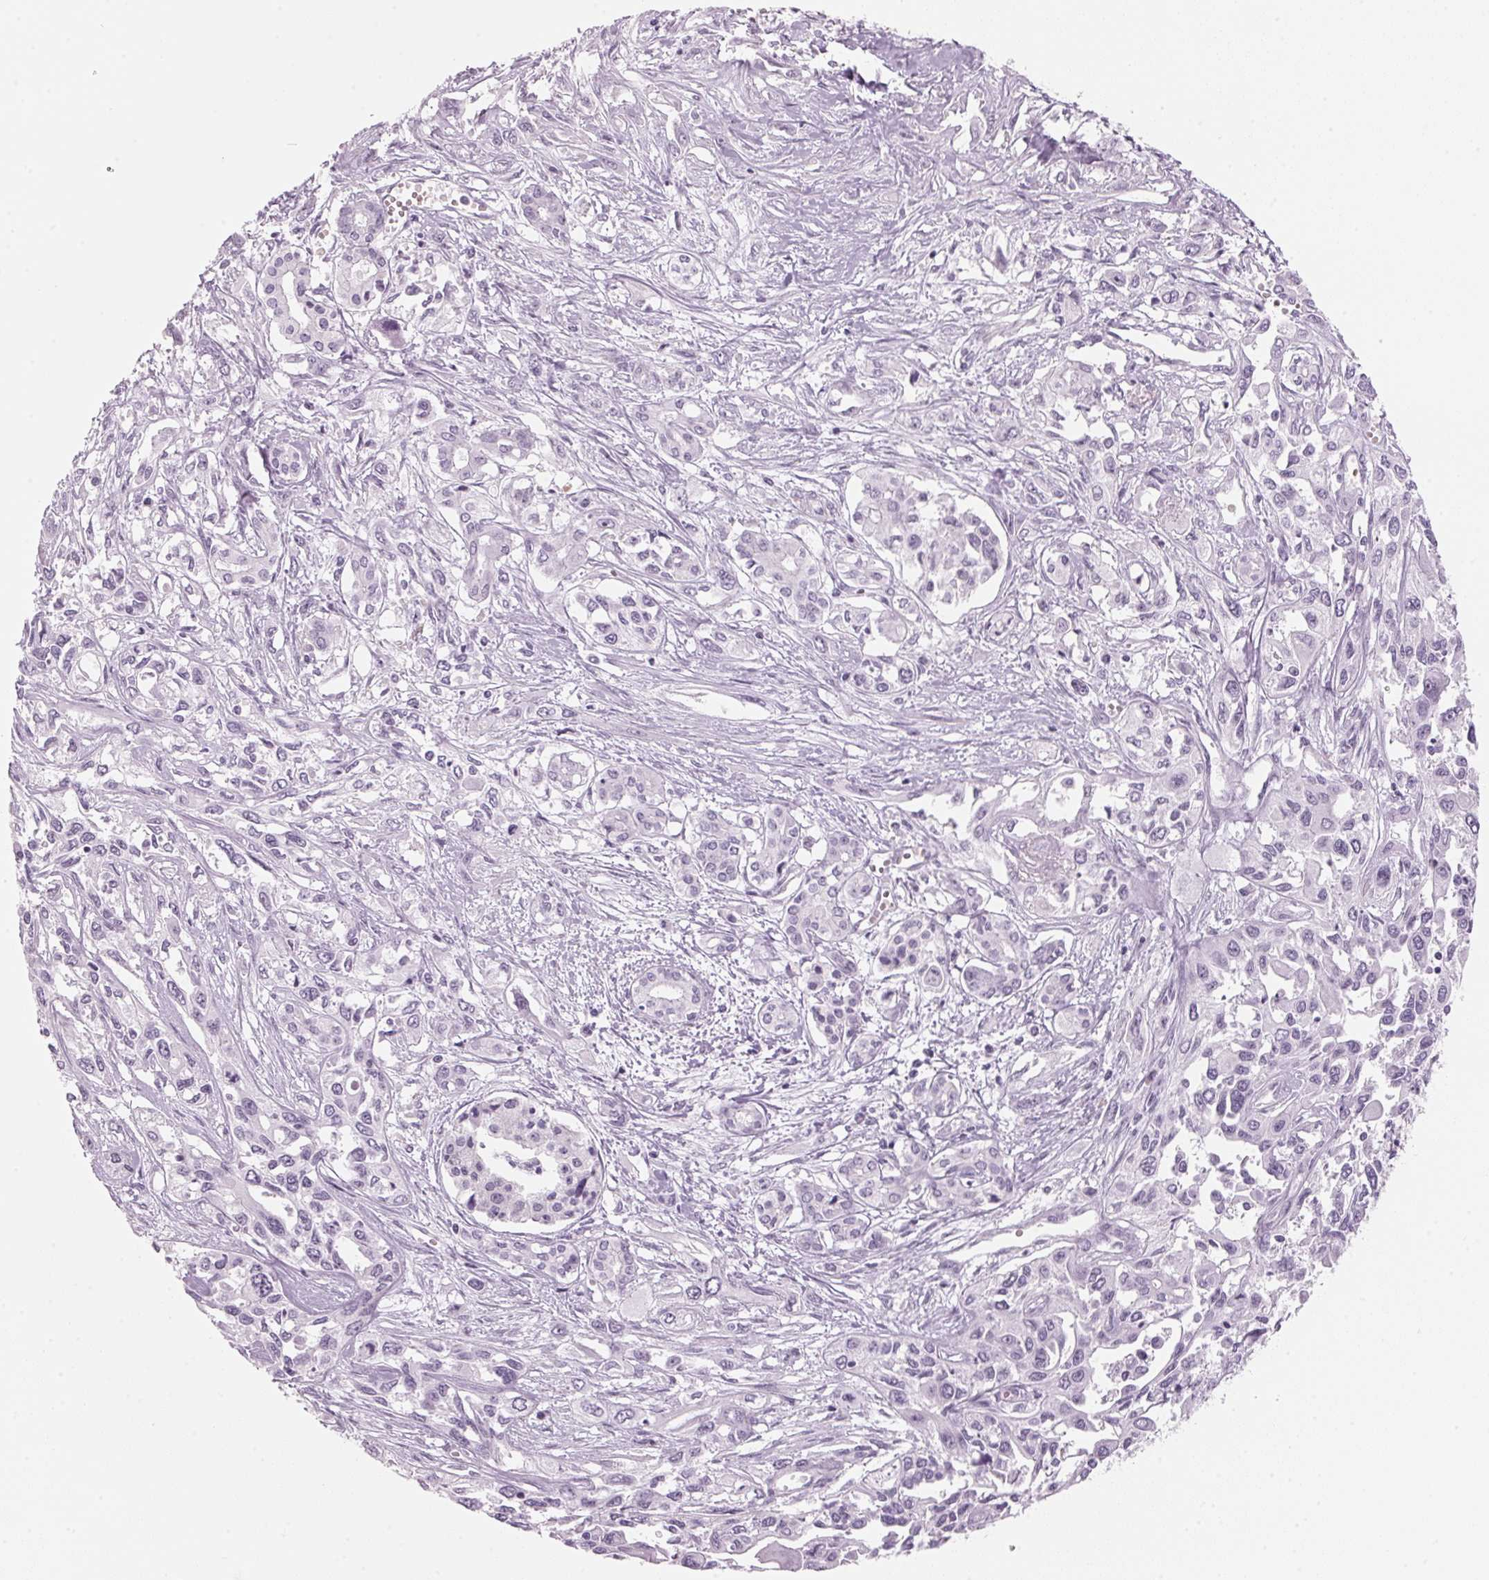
{"staining": {"intensity": "negative", "quantity": "none", "location": "none"}, "tissue": "pancreatic cancer", "cell_type": "Tumor cells", "image_type": "cancer", "snomed": [{"axis": "morphology", "description": "Adenocarcinoma, NOS"}, {"axis": "topography", "description": "Pancreas"}], "caption": "Immunohistochemistry micrograph of neoplastic tissue: human adenocarcinoma (pancreatic) stained with DAB exhibits no significant protein staining in tumor cells.", "gene": "DNTTIP2", "patient": {"sex": "female", "age": 55}}